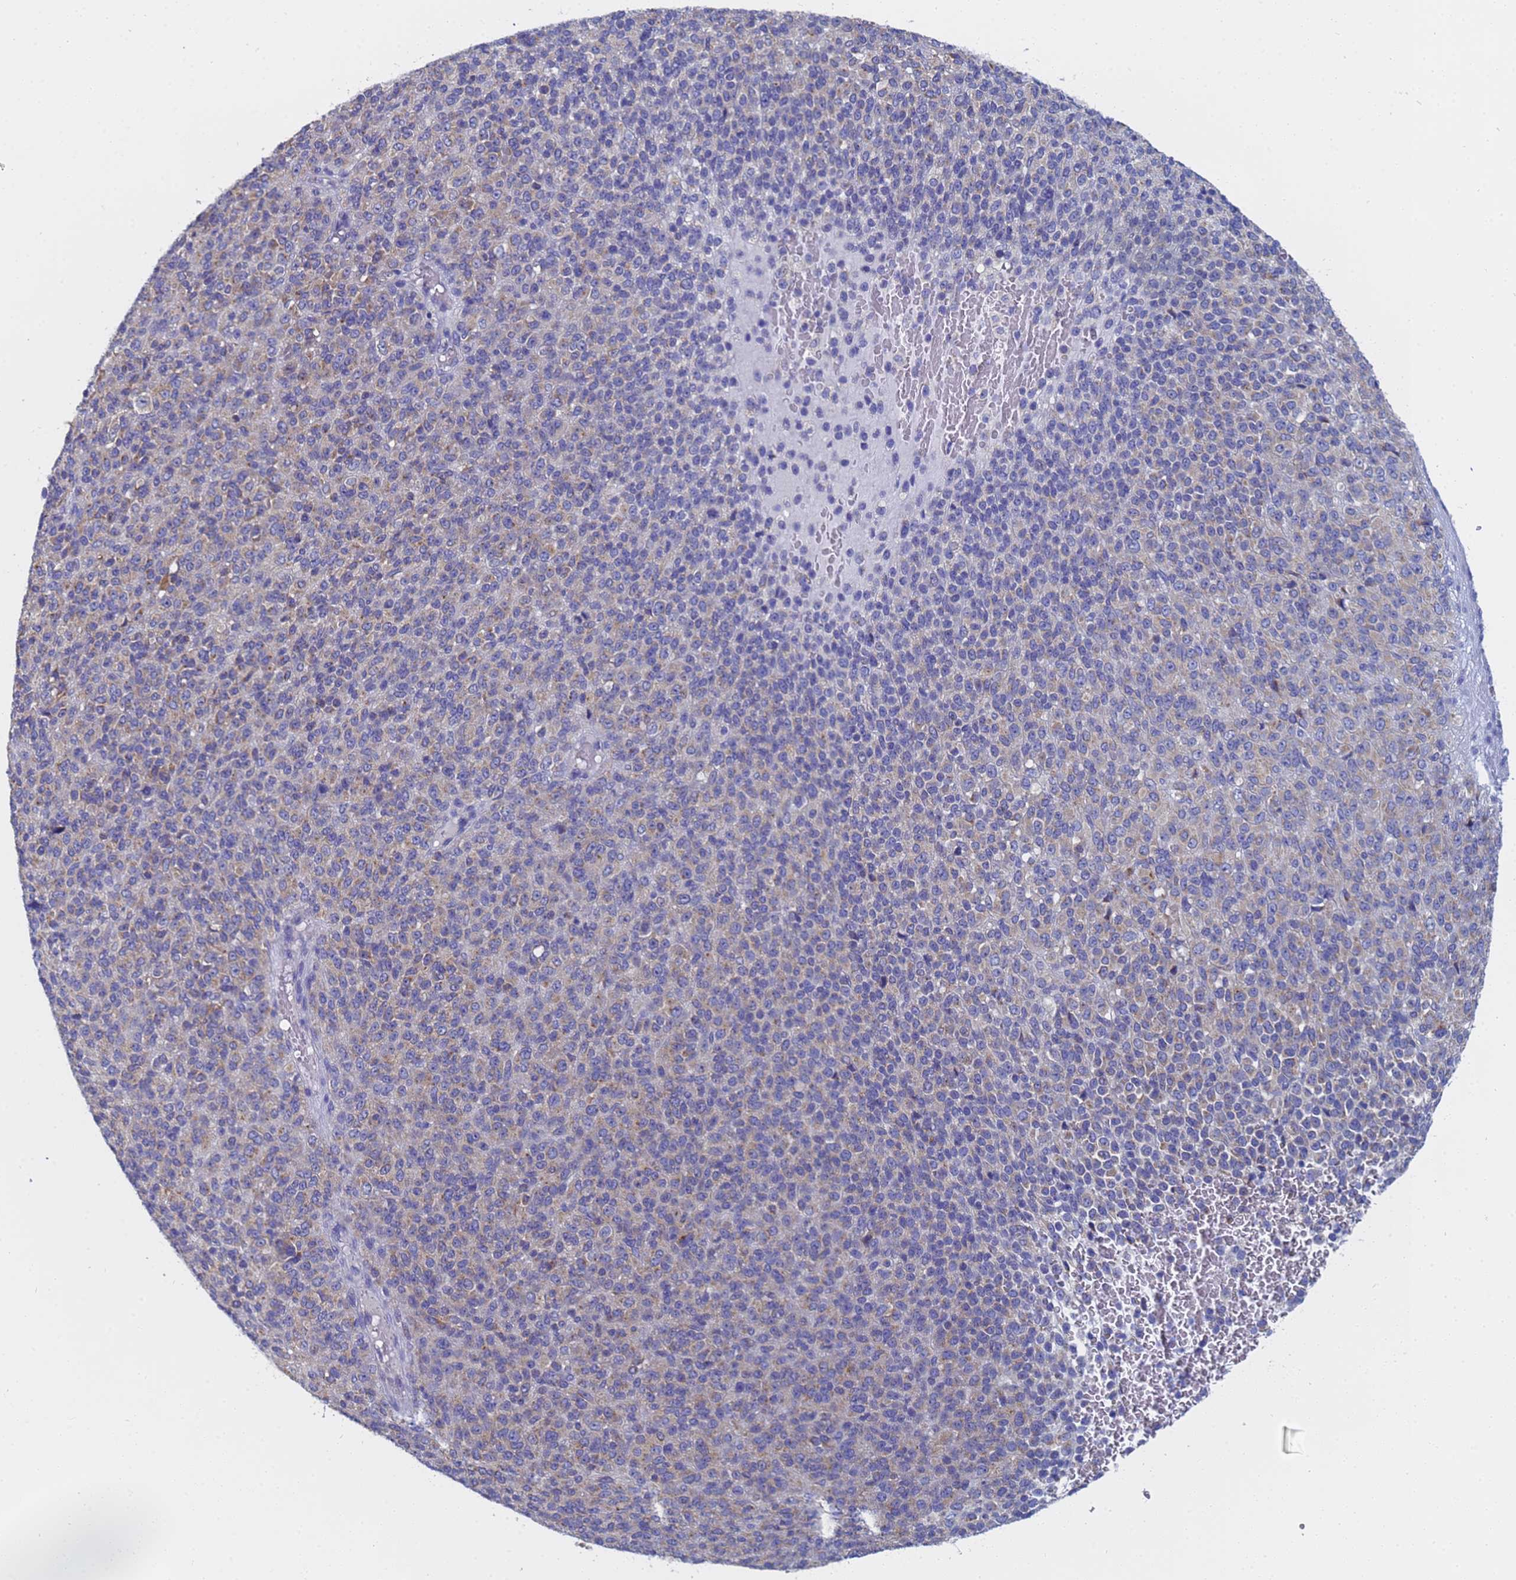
{"staining": {"intensity": "moderate", "quantity": "<25%", "location": "cytoplasmic/membranous"}, "tissue": "melanoma", "cell_type": "Tumor cells", "image_type": "cancer", "snomed": [{"axis": "morphology", "description": "Malignant melanoma, Metastatic site"}, {"axis": "topography", "description": "Brain"}], "caption": "Immunohistochemical staining of human malignant melanoma (metastatic site) reveals low levels of moderate cytoplasmic/membranous protein staining in approximately <25% of tumor cells.", "gene": "TM4SF4", "patient": {"sex": "female", "age": 56}}